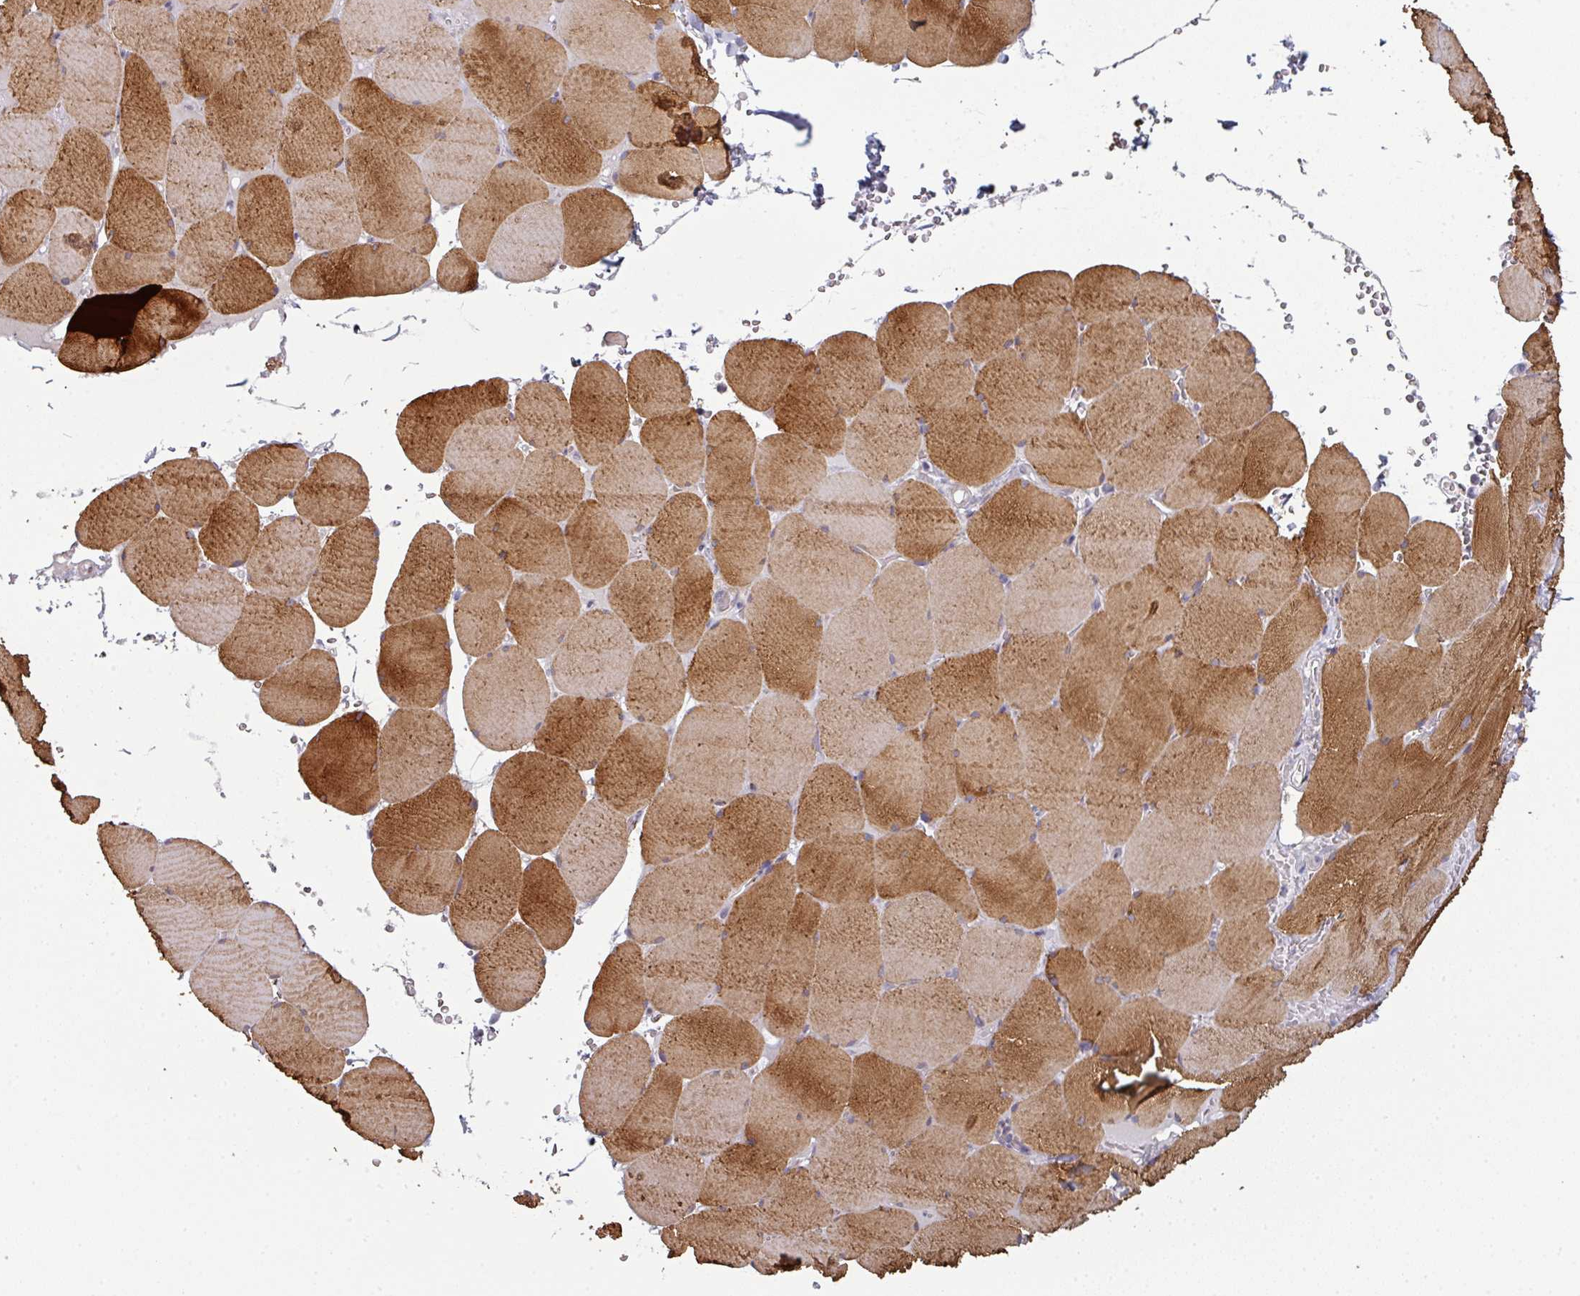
{"staining": {"intensity": "strong", "quantity": "25%-75%", "location": "cytoplasmic/membranous"}, "tissue": "skeletal muscle", "cell_type": "Myocytes", "image_type": "normal", "snomed": [{"axis": "morphology", "description": "Normal tissue, NOS"}, {"axis": "topography", "description": "Skeletal muscle"}, {"axis": "topography", "description": "Head-Neck"}], "caption": "DAB immunohistochemical staining of unremarkable human skeletal muscle shows strong cytoplasmic/membranous protein expression in about 25%-75% of myocytes. The protein is shown in brown color, while the nuclei are stained blue.", "gene": "PRAMEF12", "patient": {"sex": "male", "age": 66}}